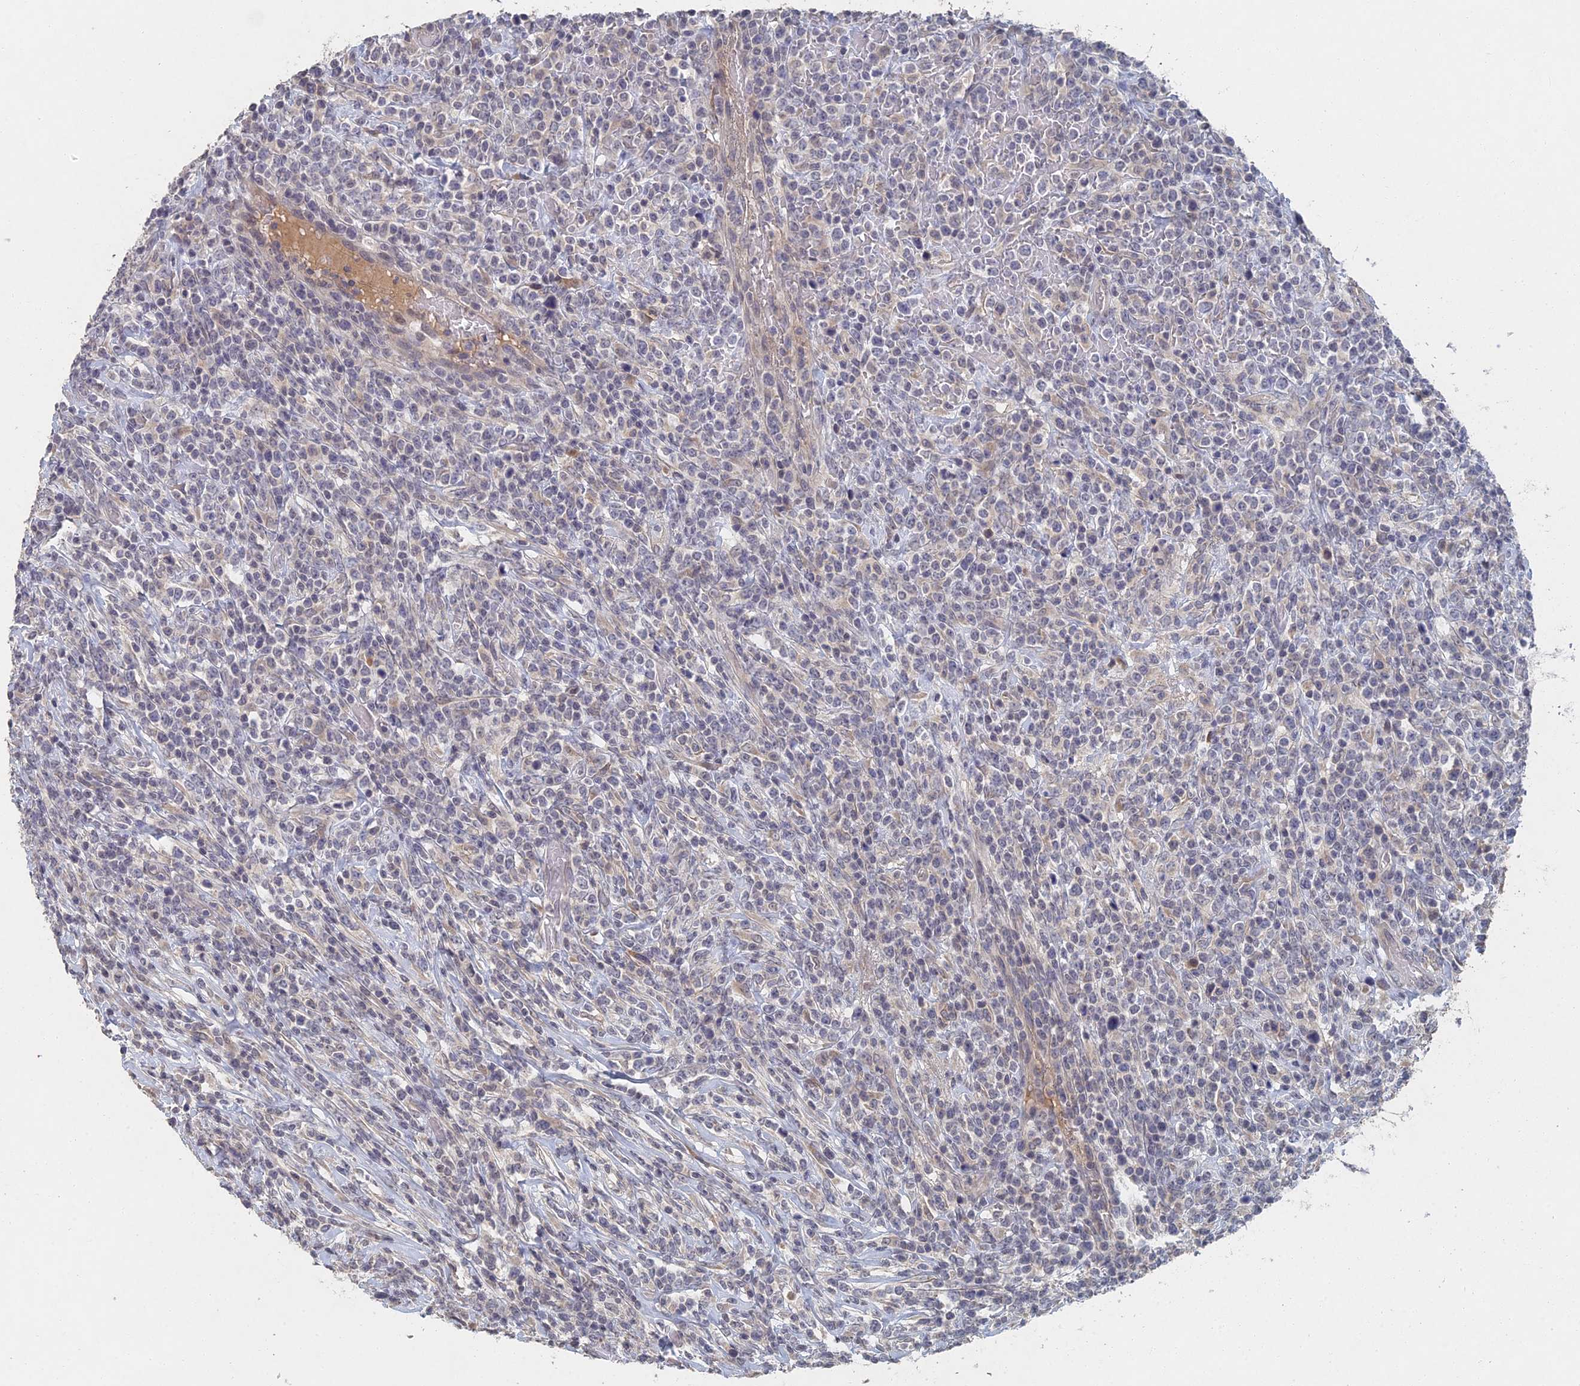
{"staining": {"intensity": "negative", "quantity": "none", "location": "none"}, "tissue": "lymphoma", "cell_type": "Tumor cells", "image_type": "cancer", "snomed": [{"axis": "morphology", "description": "Malignant lymphoma, non-Hodgkin's type, High grade"}, {"axis": "topography", "description": "Colon"}], "caption": "A high-resolution image shows immunohistochemistry (IHC) staining of high-grade malignant lymphoma, non-Hodgkin's type, which exhibits no significant positivity in tumor cells.", "gene": "GNA15", "patient": {"sex": "female", "age": 53}}